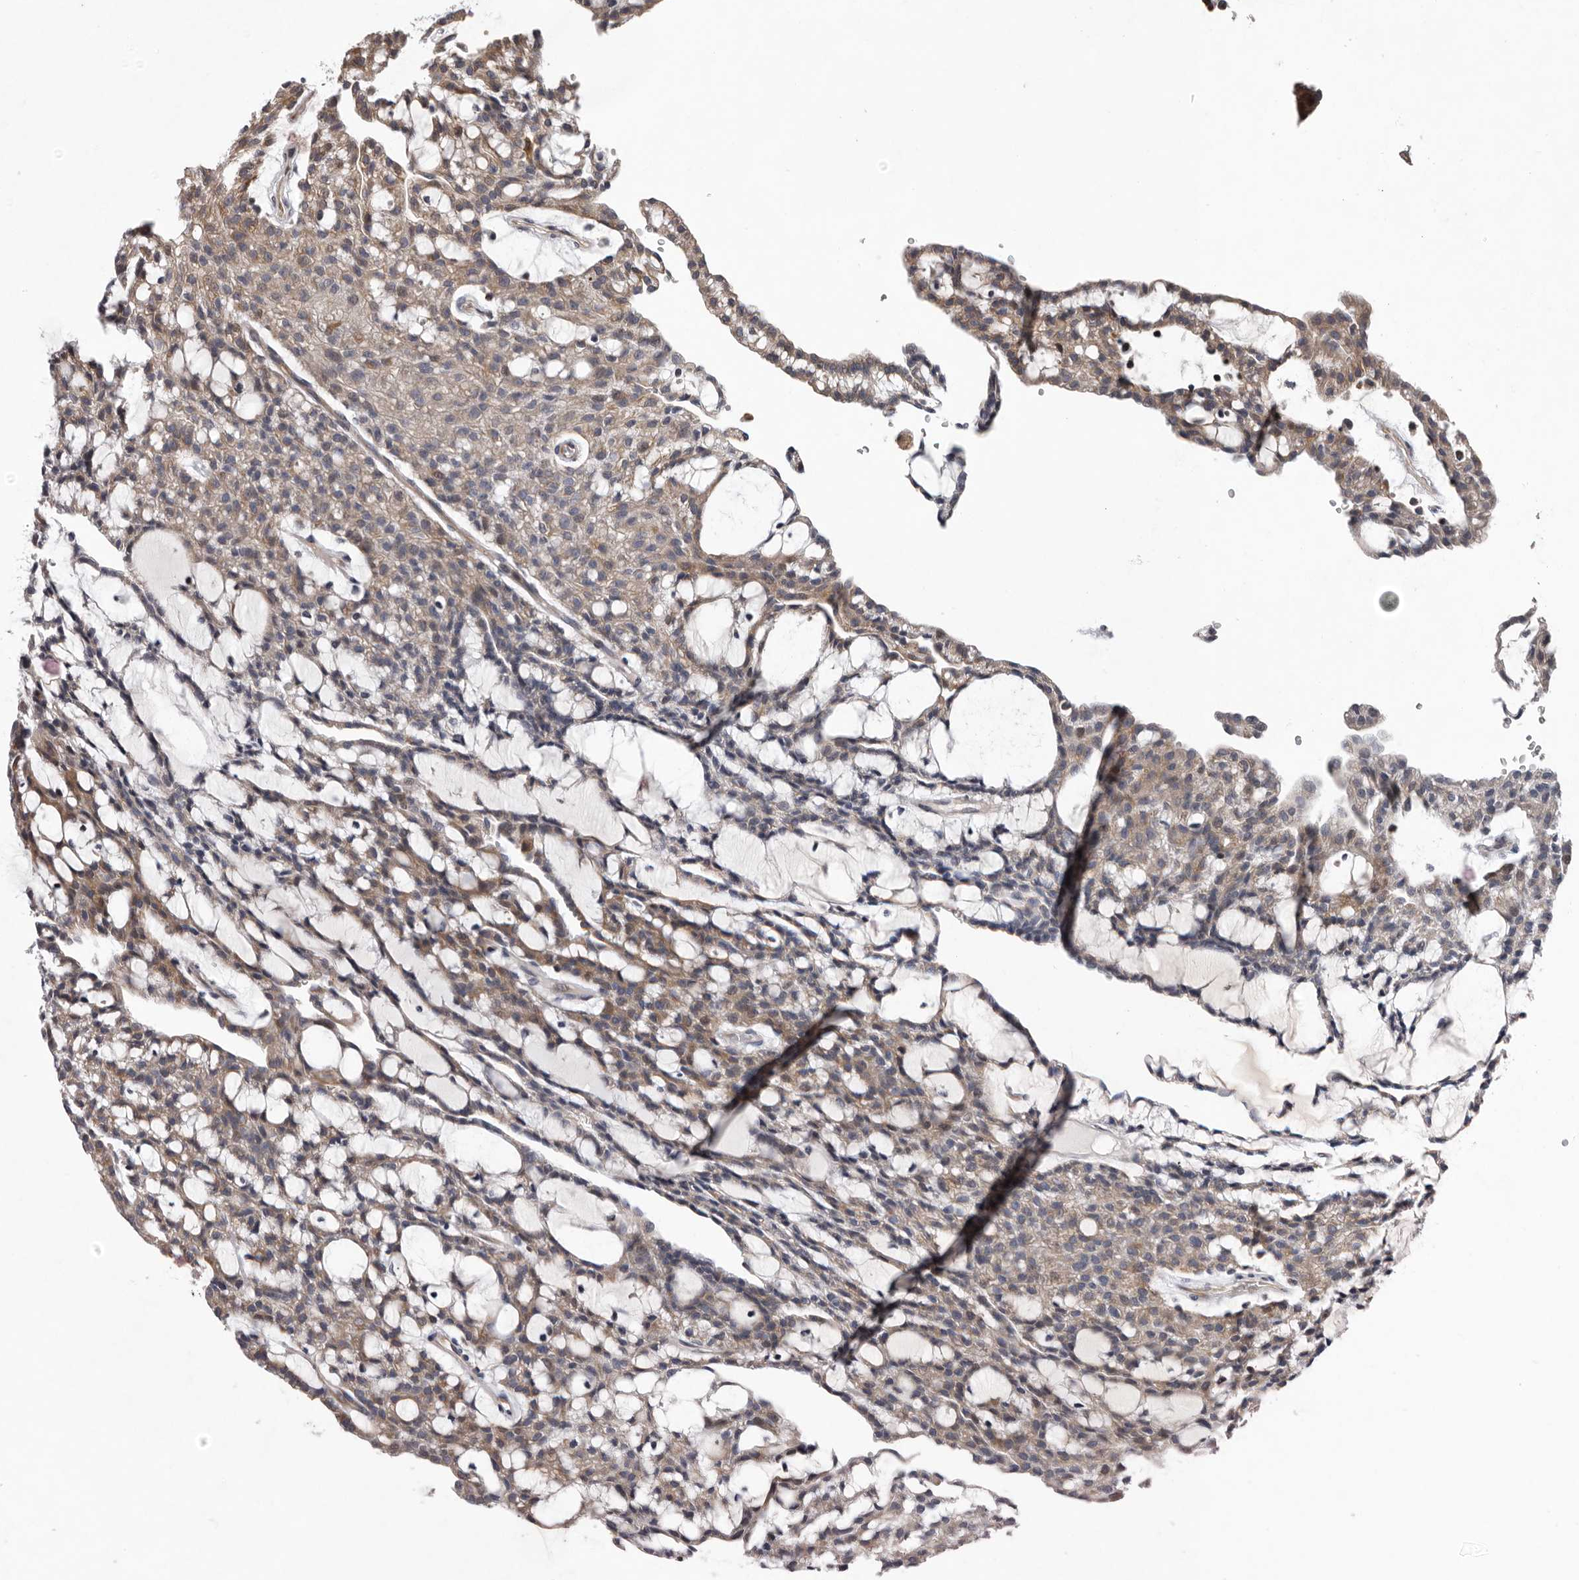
{"staining": {"intensity": "weak", "quantity": ">75%", "location": "cytoplasmic/membranous"}, "tissue": "renal cancer", "cell_type": "Tumor cells", "image_type": "cancer", "snomed": [{"axis": "morphology", "description": "Adenocarcinoma, NOS"}, {"axis": "topography", "description": "Kidney"}], "caption": "Renal cancer was stained to show a protein in brown. There is low levels of weak cytoplasmic/membranous expression in approximately >75% of tumor cells.", "gene": "GADD45B", "patient": {"sex": "male", "age": 63}}